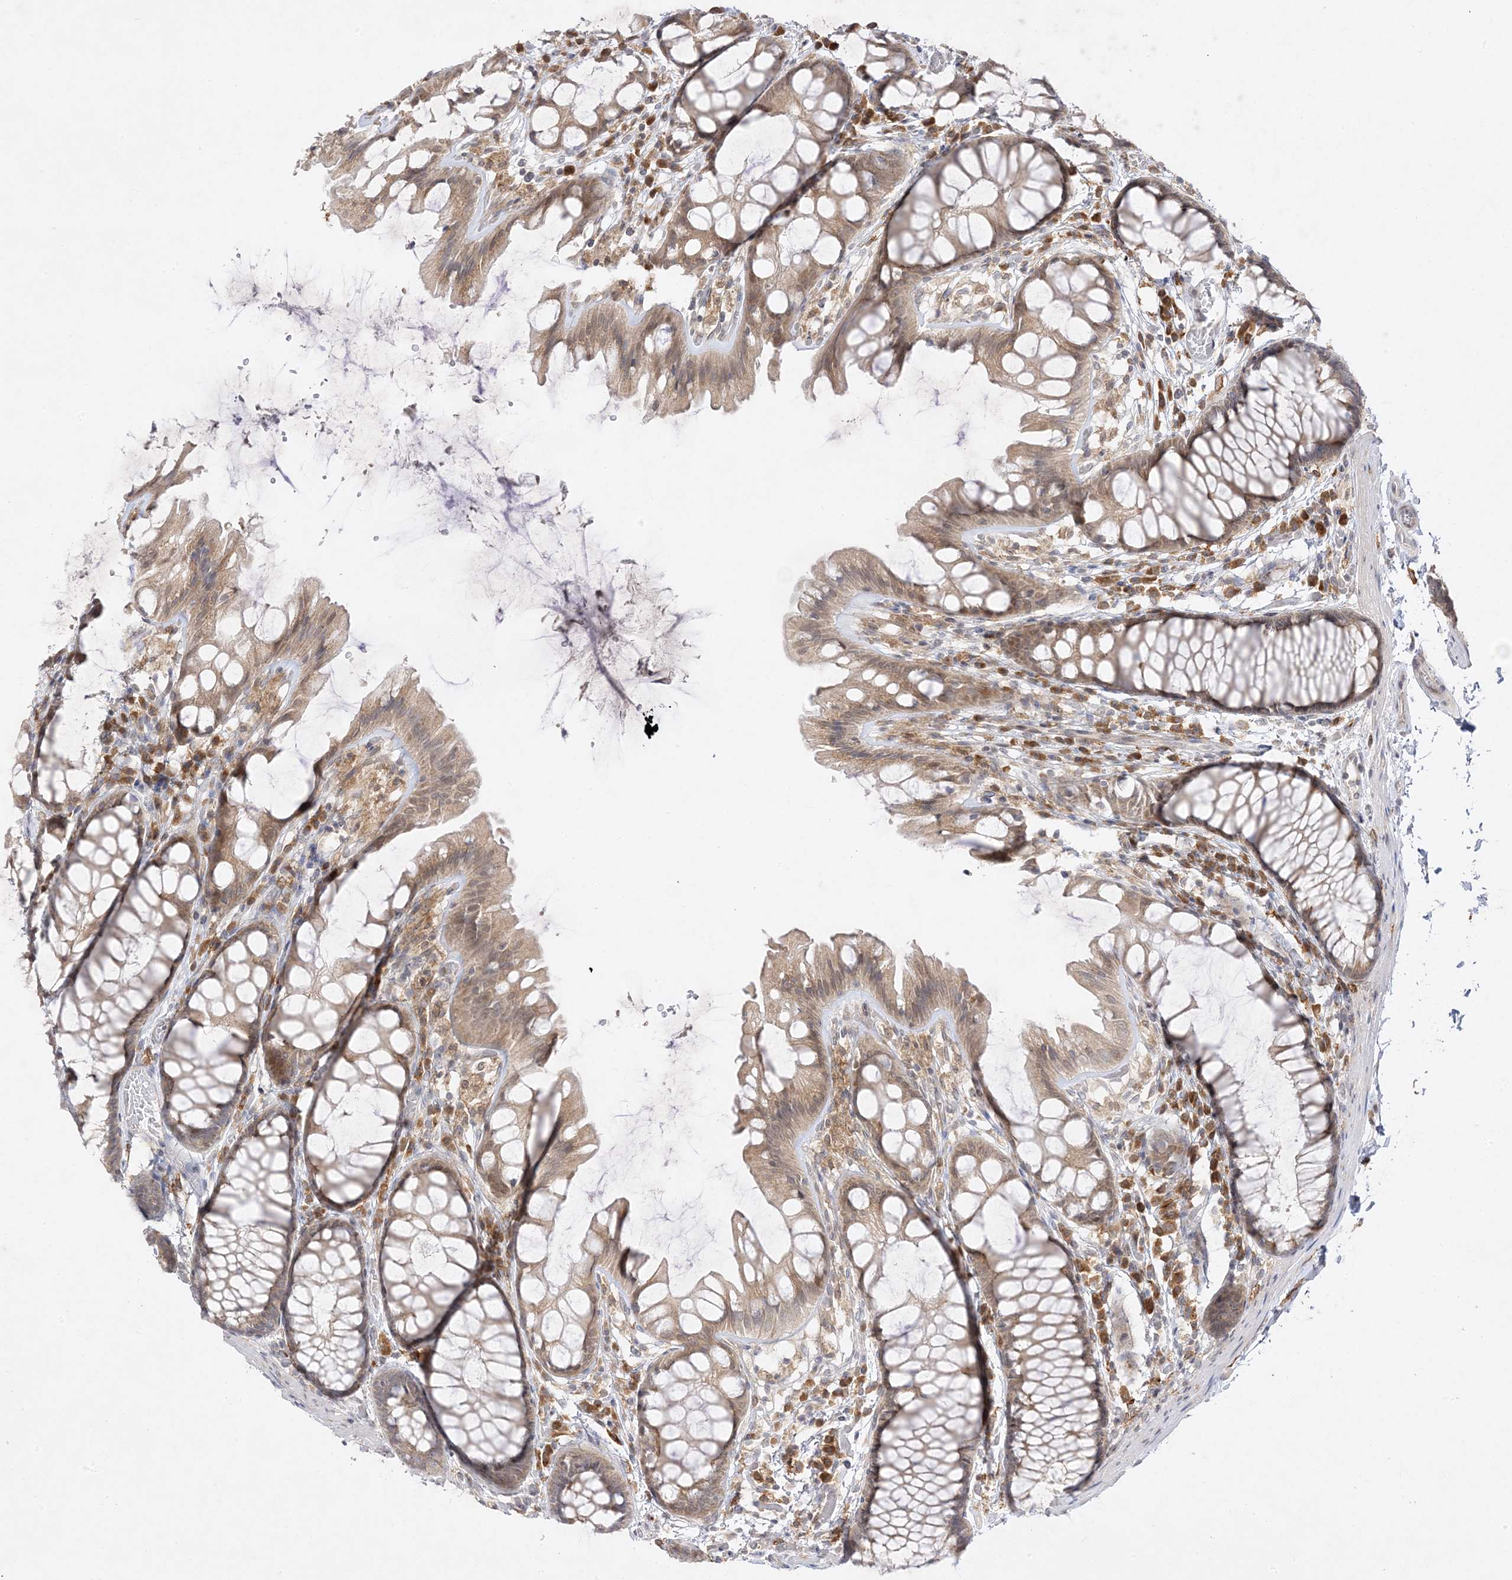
{"staining": {"intensity": "negative", "quantity": "none", "location": "none"}, "tissue": "colon", "cell_type": "Endothelial cells", "image_type": "normal", "snomed": [{"axis": "morphology", "description": "Normal tissue, NOS"}, {"axis": "topography", "description": "Colon"}], "caption": "Endothelial cells are negative for protein expression in unremarkable human colon. (Brightfield microscopy of DAB (3,3'-diaminobenzidine) immunohistochemistry (IHC) at high magnification).", "gene": "C2CD2", "patient": {"sex": "male", "age": 47}}